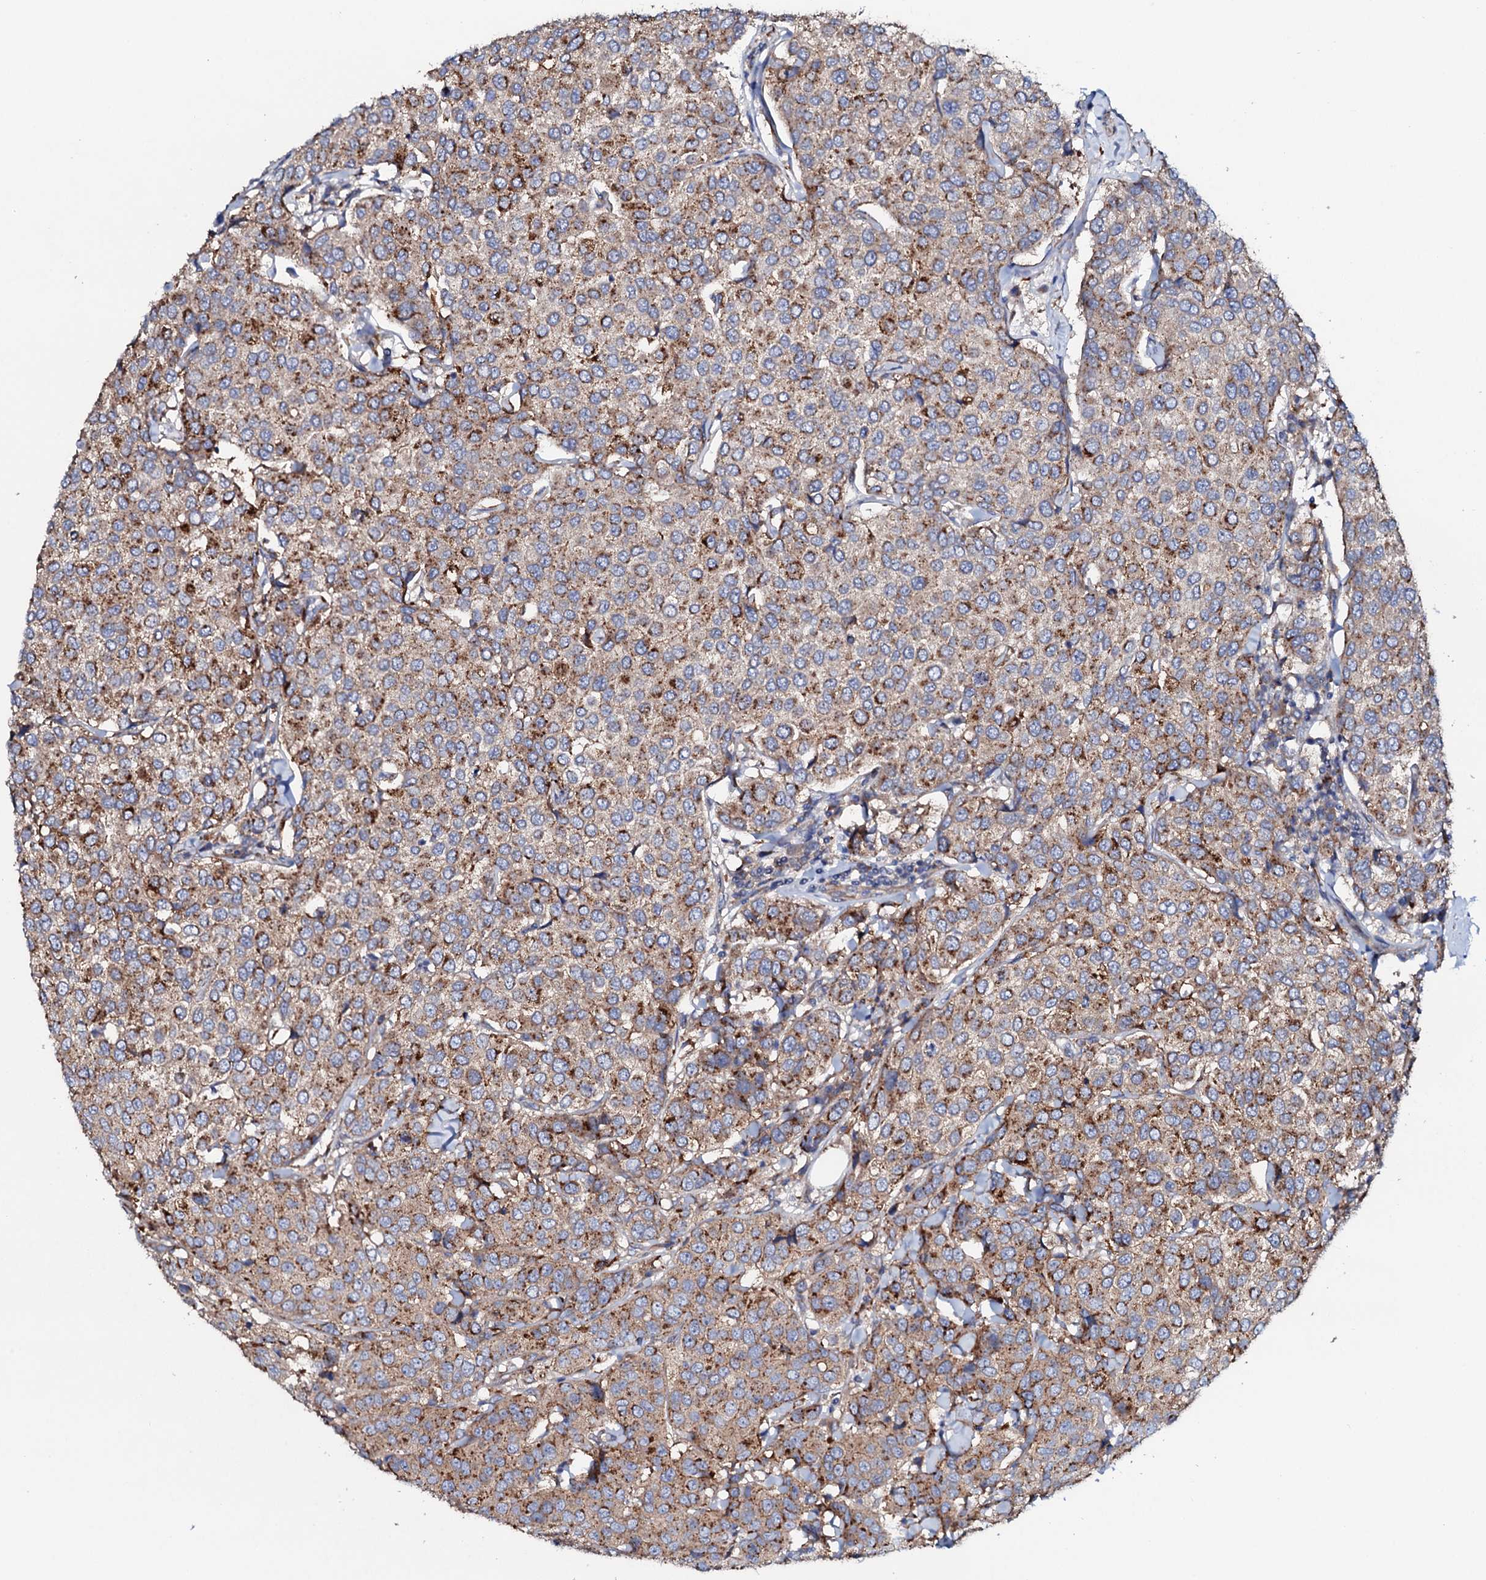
{"staining": {"intensity": "moderate", "quantity": ">75%", "location": "cytoplasmic/membranous"}, "tissue": "breast cancer", "cell_type": "Tumor cells", "image_type": "cancer", "snomed": [{"axis": "morphology", "description": "Duct carcinoma"}, {"axis": "topography", "description": "Breast"}], "caption": "Immunohistochemical staining of breast infiltrating ductal carcinoma reveals moderate cytoplasmic/membranous protein staining in approximately >75% of tumor cells. The staining was performed using DAB (3,3'-diaminobenzidine), with brown indicating positive protein expression. Nuclei are stained blue with hematoxylin.", "gene": "P2RX4", "patient": {"sex": "female", "age": 55}}